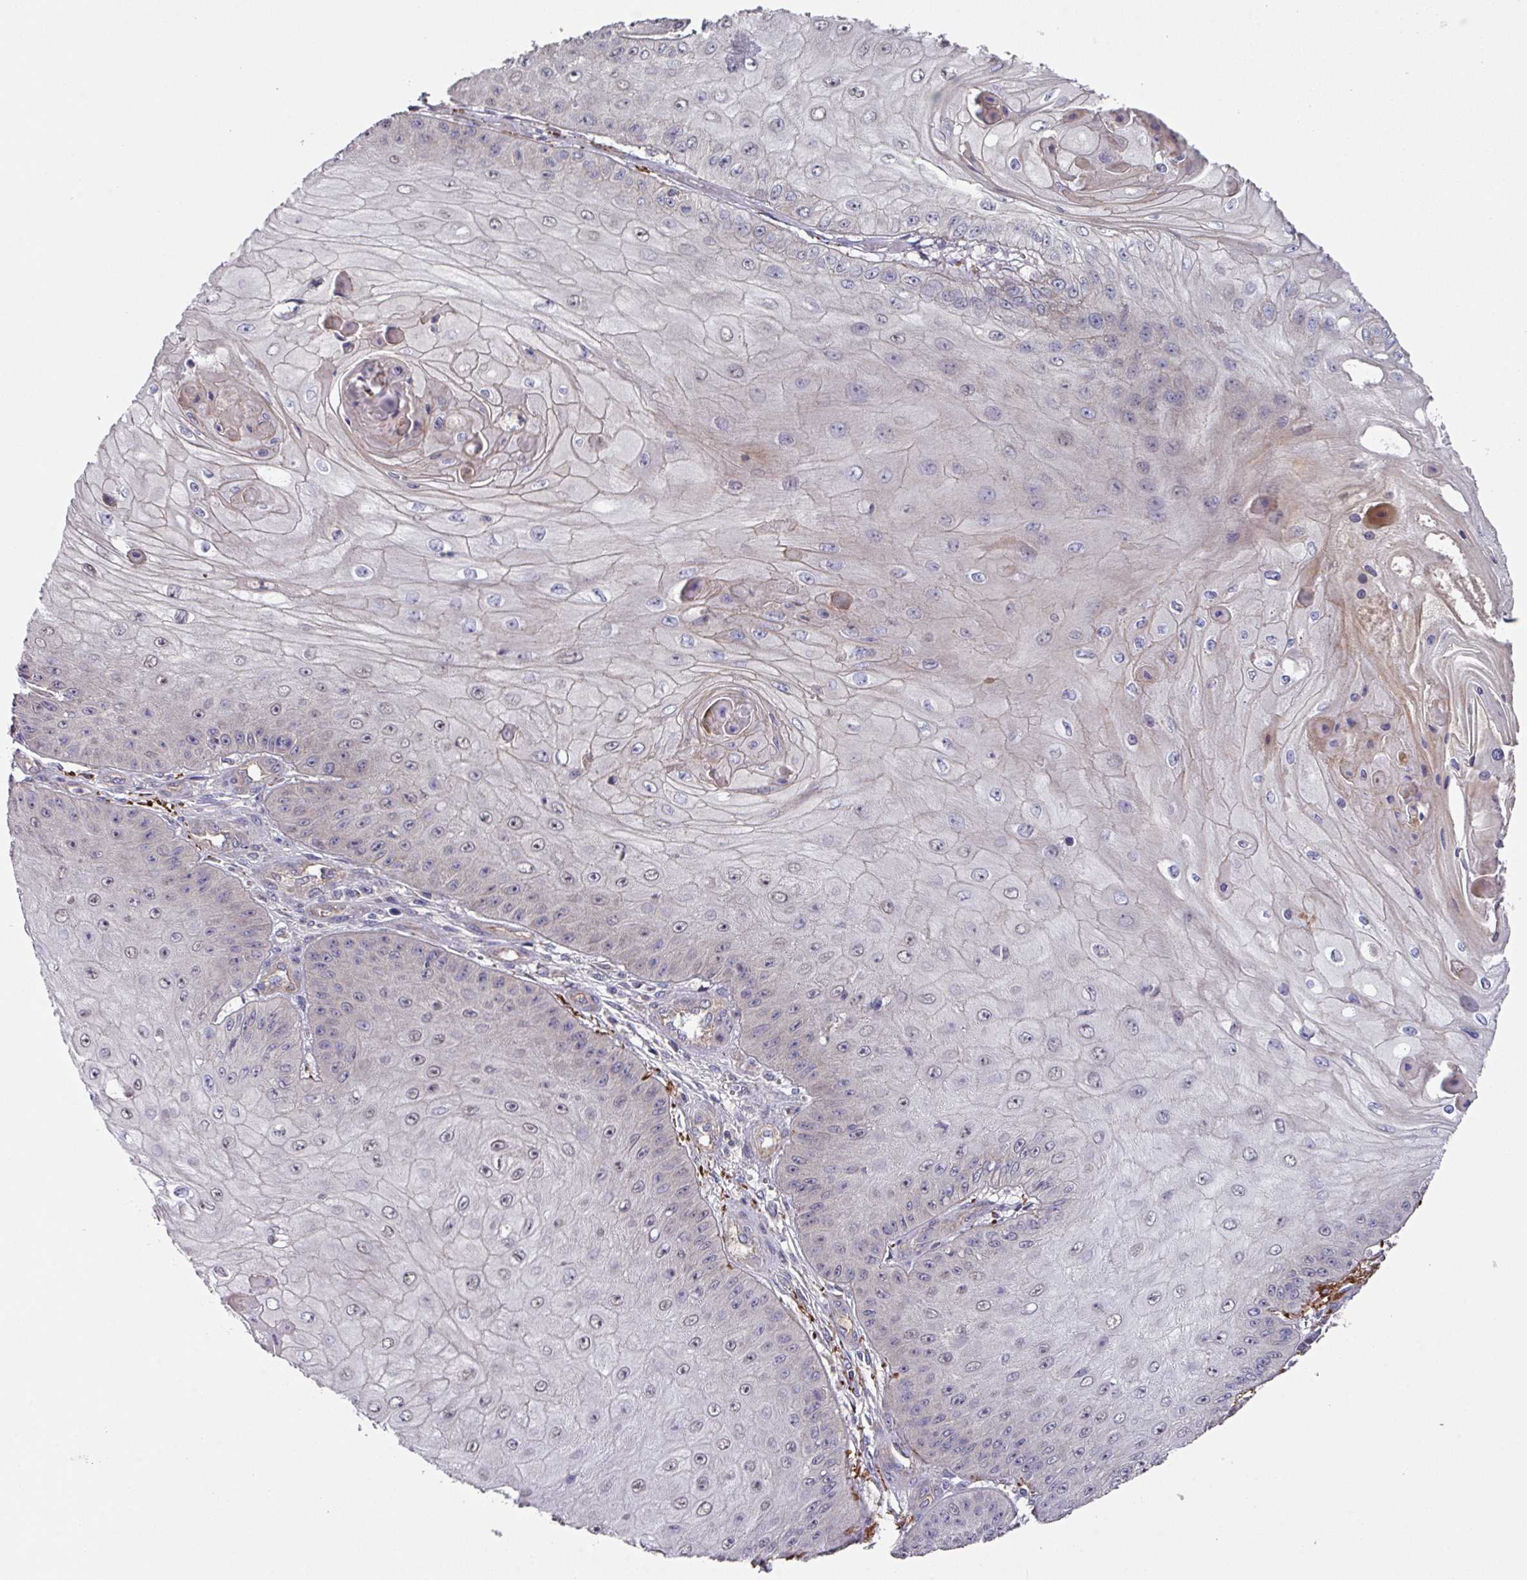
{"staining": {"intensity": "negative", "quantity": "none", "location": "none"}, "tissue": "skin cancer", "cell_type": "Tumor cells", "image_type": "cancer", "snomed": [{"axis": "morphology", "description": "Squamous cell carcinoma, NOS"}, {"axis": "topography", "description": "Skin"}], "caption": "A high-resolution histopathology image shows immunohistochemistry staining of skin cancer (squamous cell carcinoma), which exhibits no significant expression in tumor cells.", "gene": "DCAF12L2", "patient": {"sex": "male", "age": 70}}